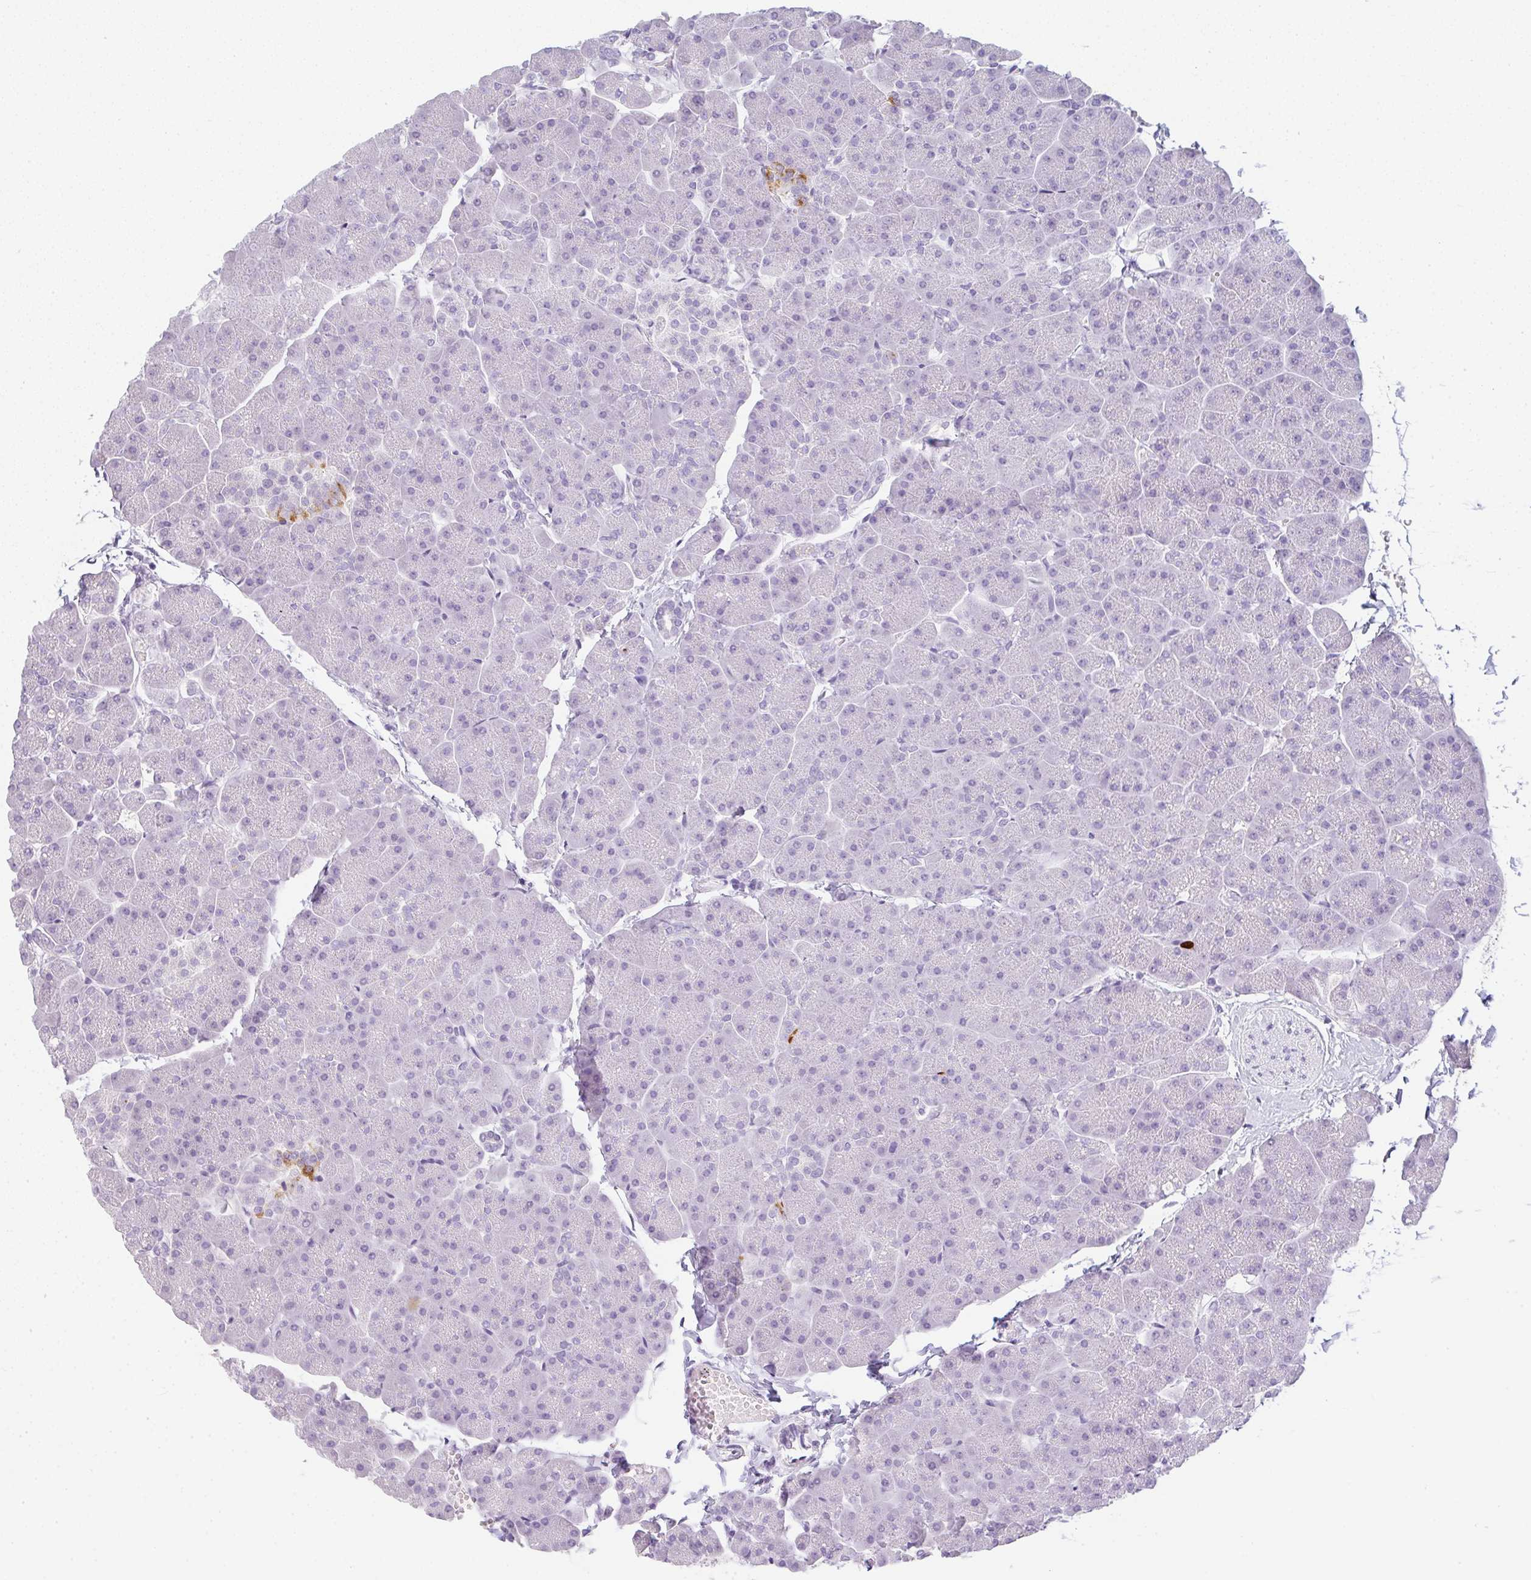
{"staining": {"intensity": "negative", "quantity": "none", "location": "none"}, "tissue": "pancreas", "cell_type": "Exocrine glandular cells", "image_type": "normal", "snomed": [{"axis": "morphology", "description": "Normal tissue, NOS"}, {"axis": "topography", "description": "Pancreas"}], "caption": "Immunohistochemical staining of benign human pancreas shows no significant positivity in exocrine glandular cells.", "gene": "LPAR4", "patient": {"sex": "male", "age": 35}}